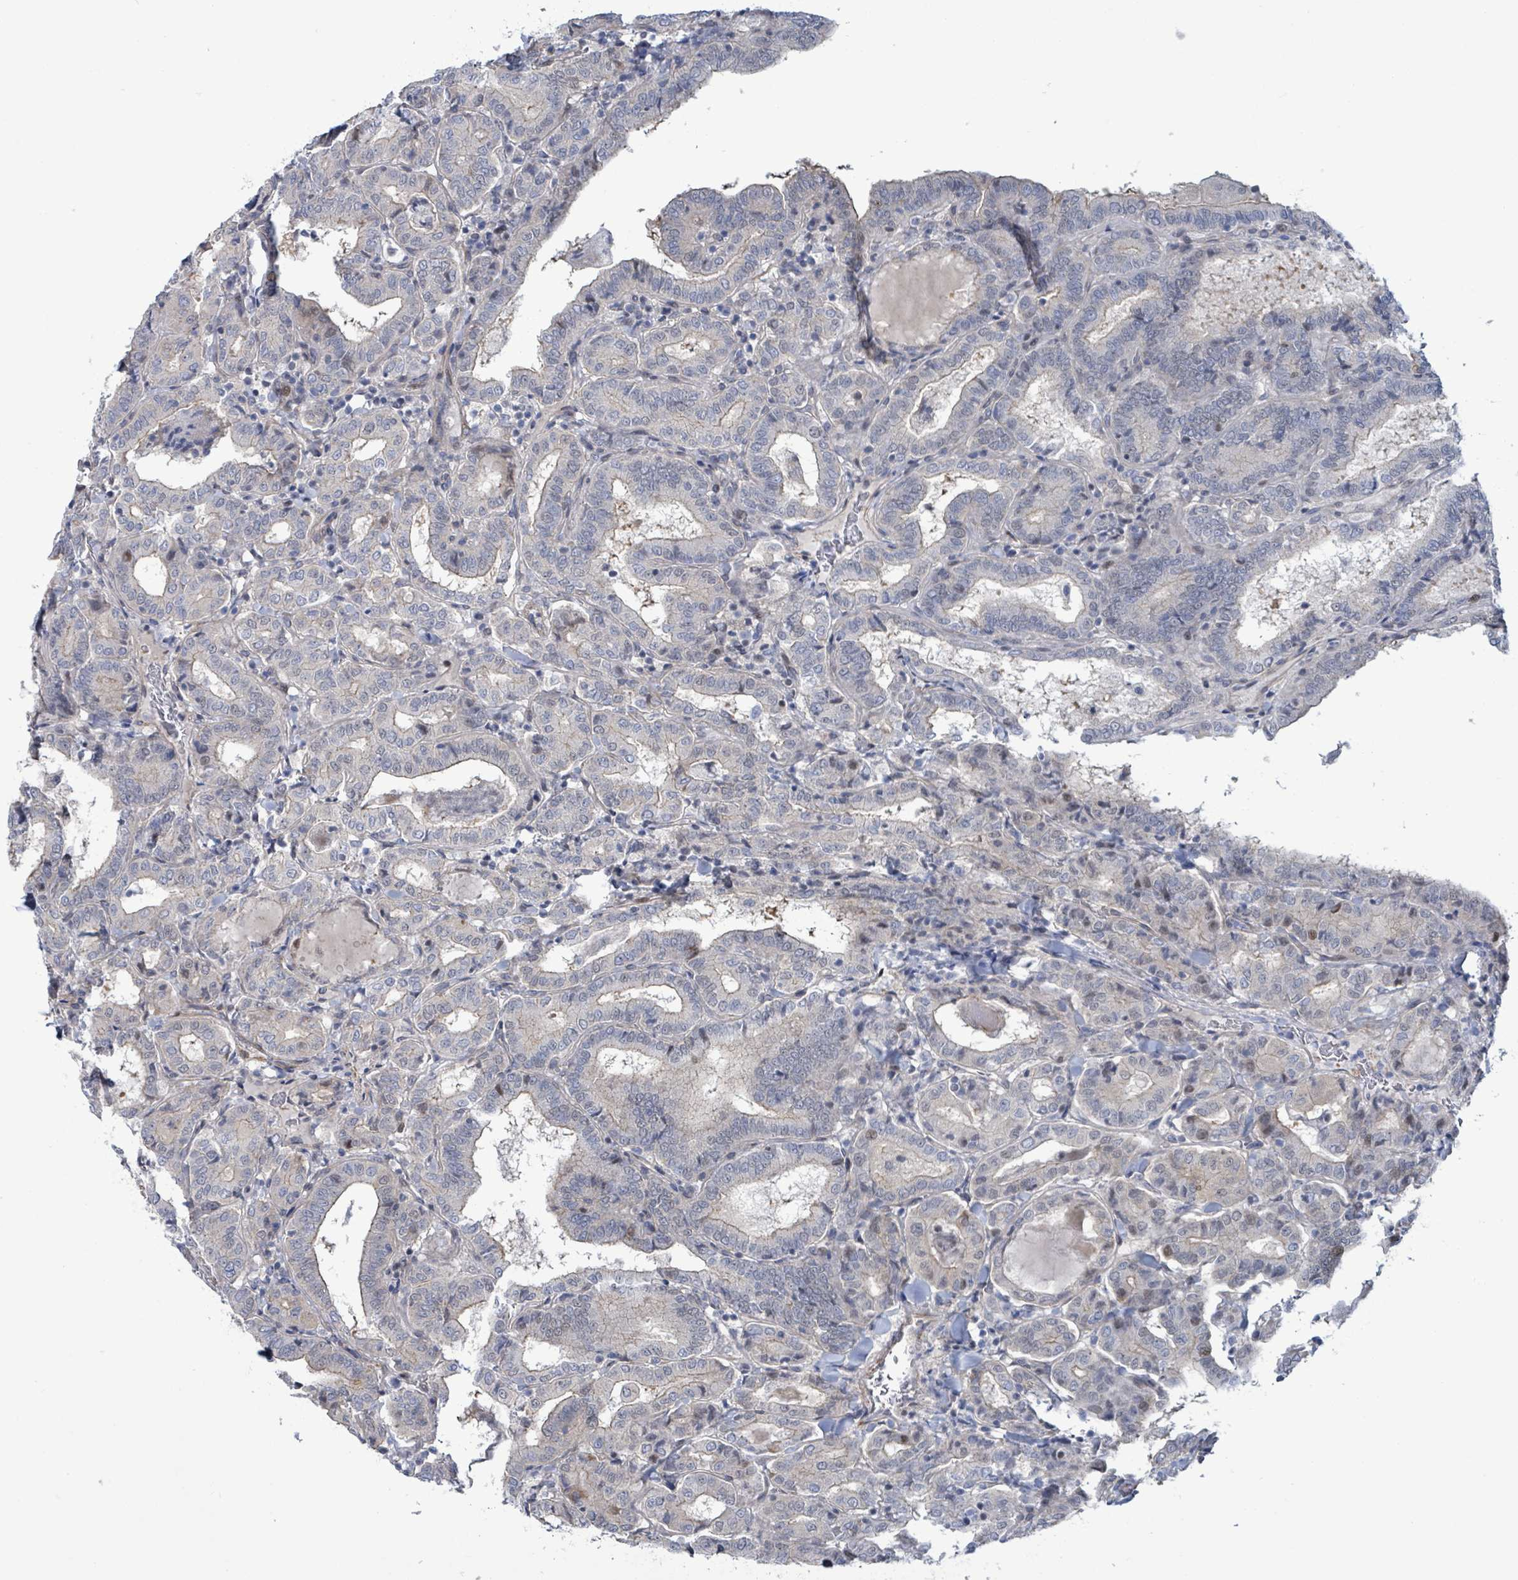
{"staining": {"intensity": "negative", "quantity": "none", "location": "none"}, "tissue": "thyroid cancer", "cell_type": "Tumor cells", "image_type": "cancer", "snomed": [{"axis": "morphology", "description": "Papillary adenocarcinoma, NOS"}, {"axis": "topography", "description": "Thyroid gland"}], "caption": "A high-resolution micrograph shows immunohistochemistry staining of thyroid cancer, which displays no significant positivity in tumor cells.", "gene": "DMRTC1B", "patient": {"sex": "female", "age": 72}}